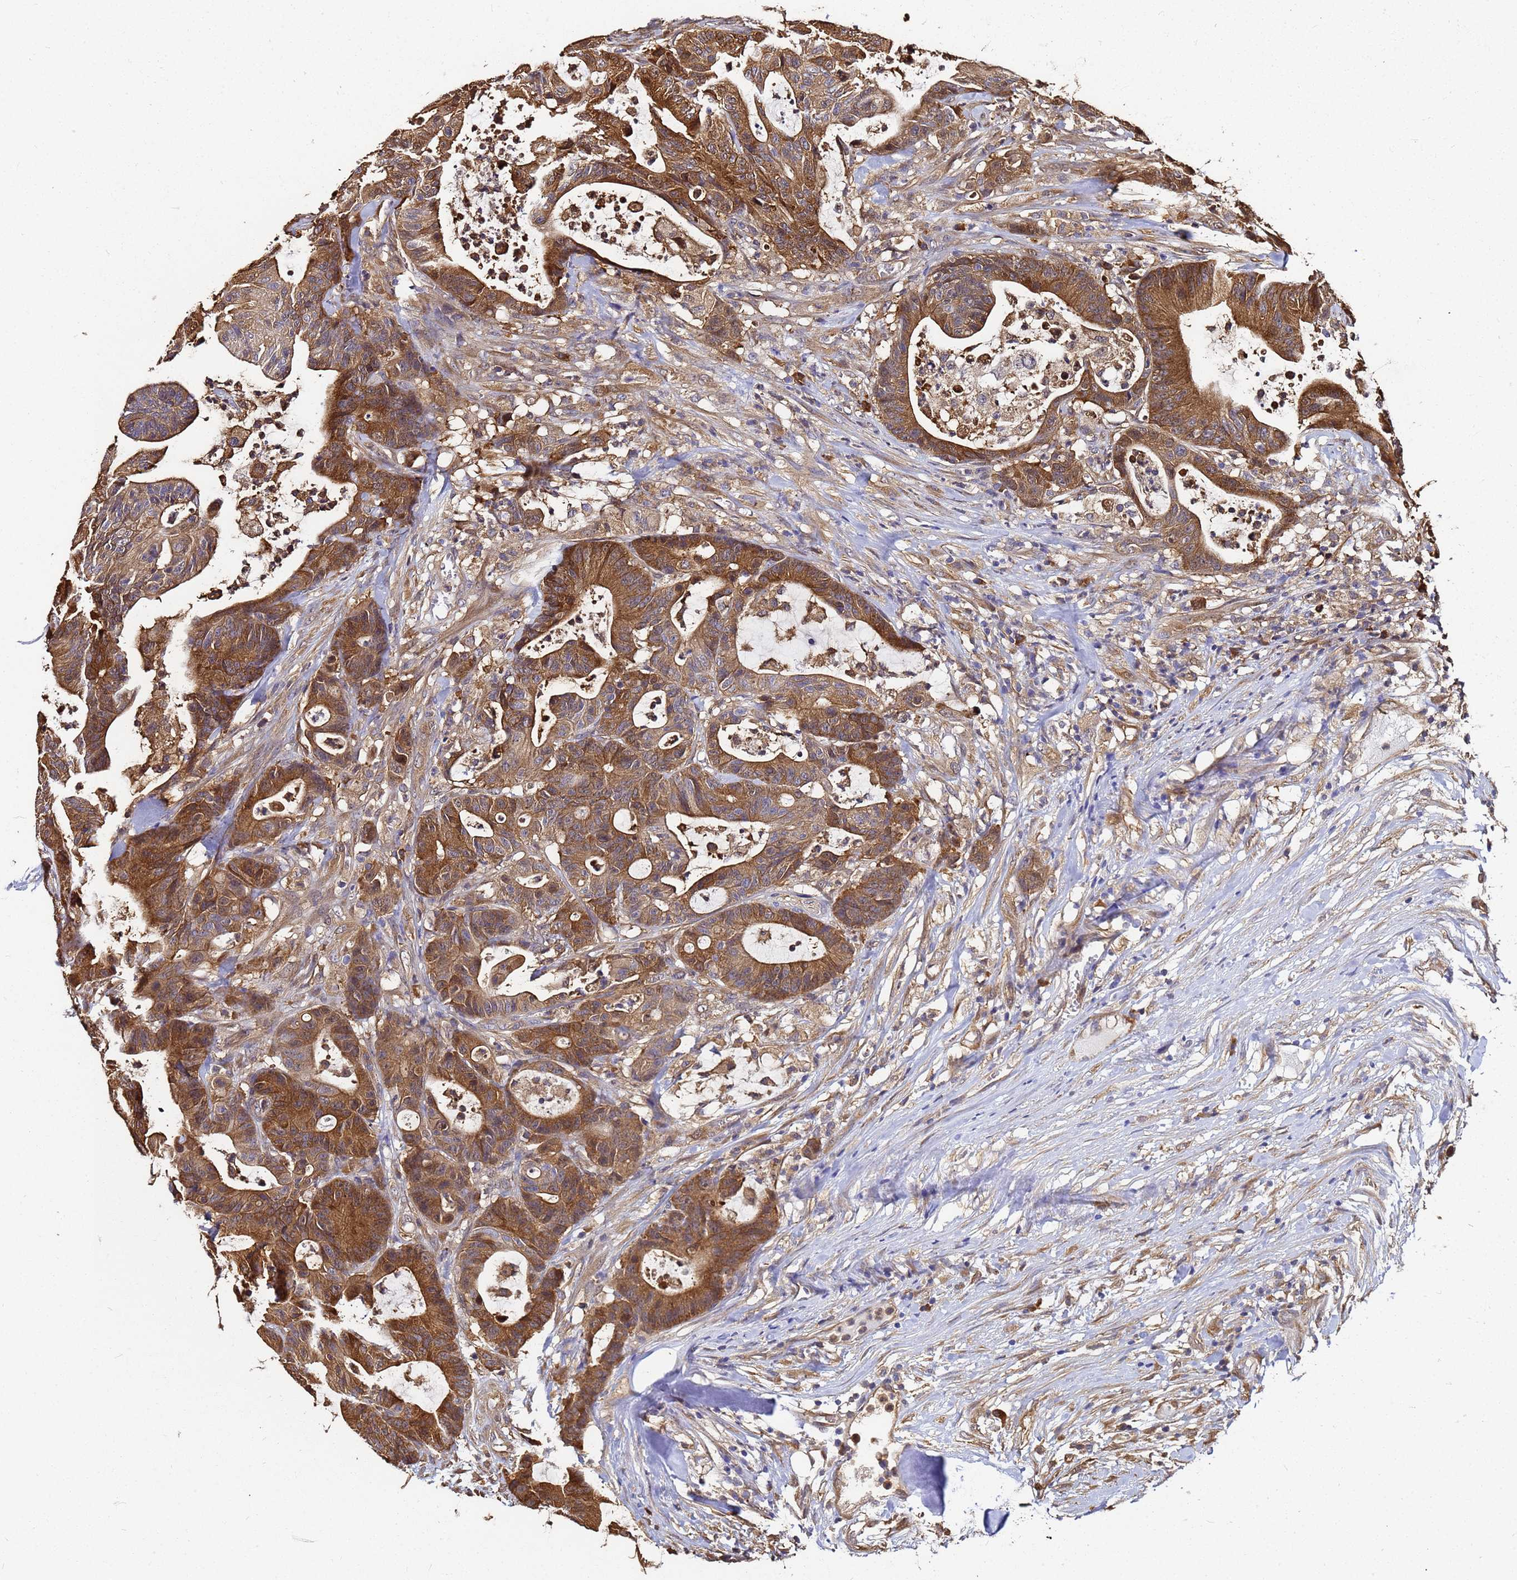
{"staining": {"intensity": "moderate", "quantity": ">75%", "location": "cytoplasmic/membranous"}, "tissue": "colorectal cancer", "cell_type": "Tumor cells", "image_type": "cancer", "snomed": [{"axis": "morphology", "description": "Adenocarcinoma, NOS"}, {"axis": "topography", "description": "Colon"}], "caption": "High-power microscopy captured an immunohistochemistry (IHC) photomicrograph of colorectal adenocarcinoma, revealing moderate cytoplasmic/membranous expression in about >75% of tumor cells.", "gene": "NME1-NME2", "patient": {"sex": "female", "age": 84}}